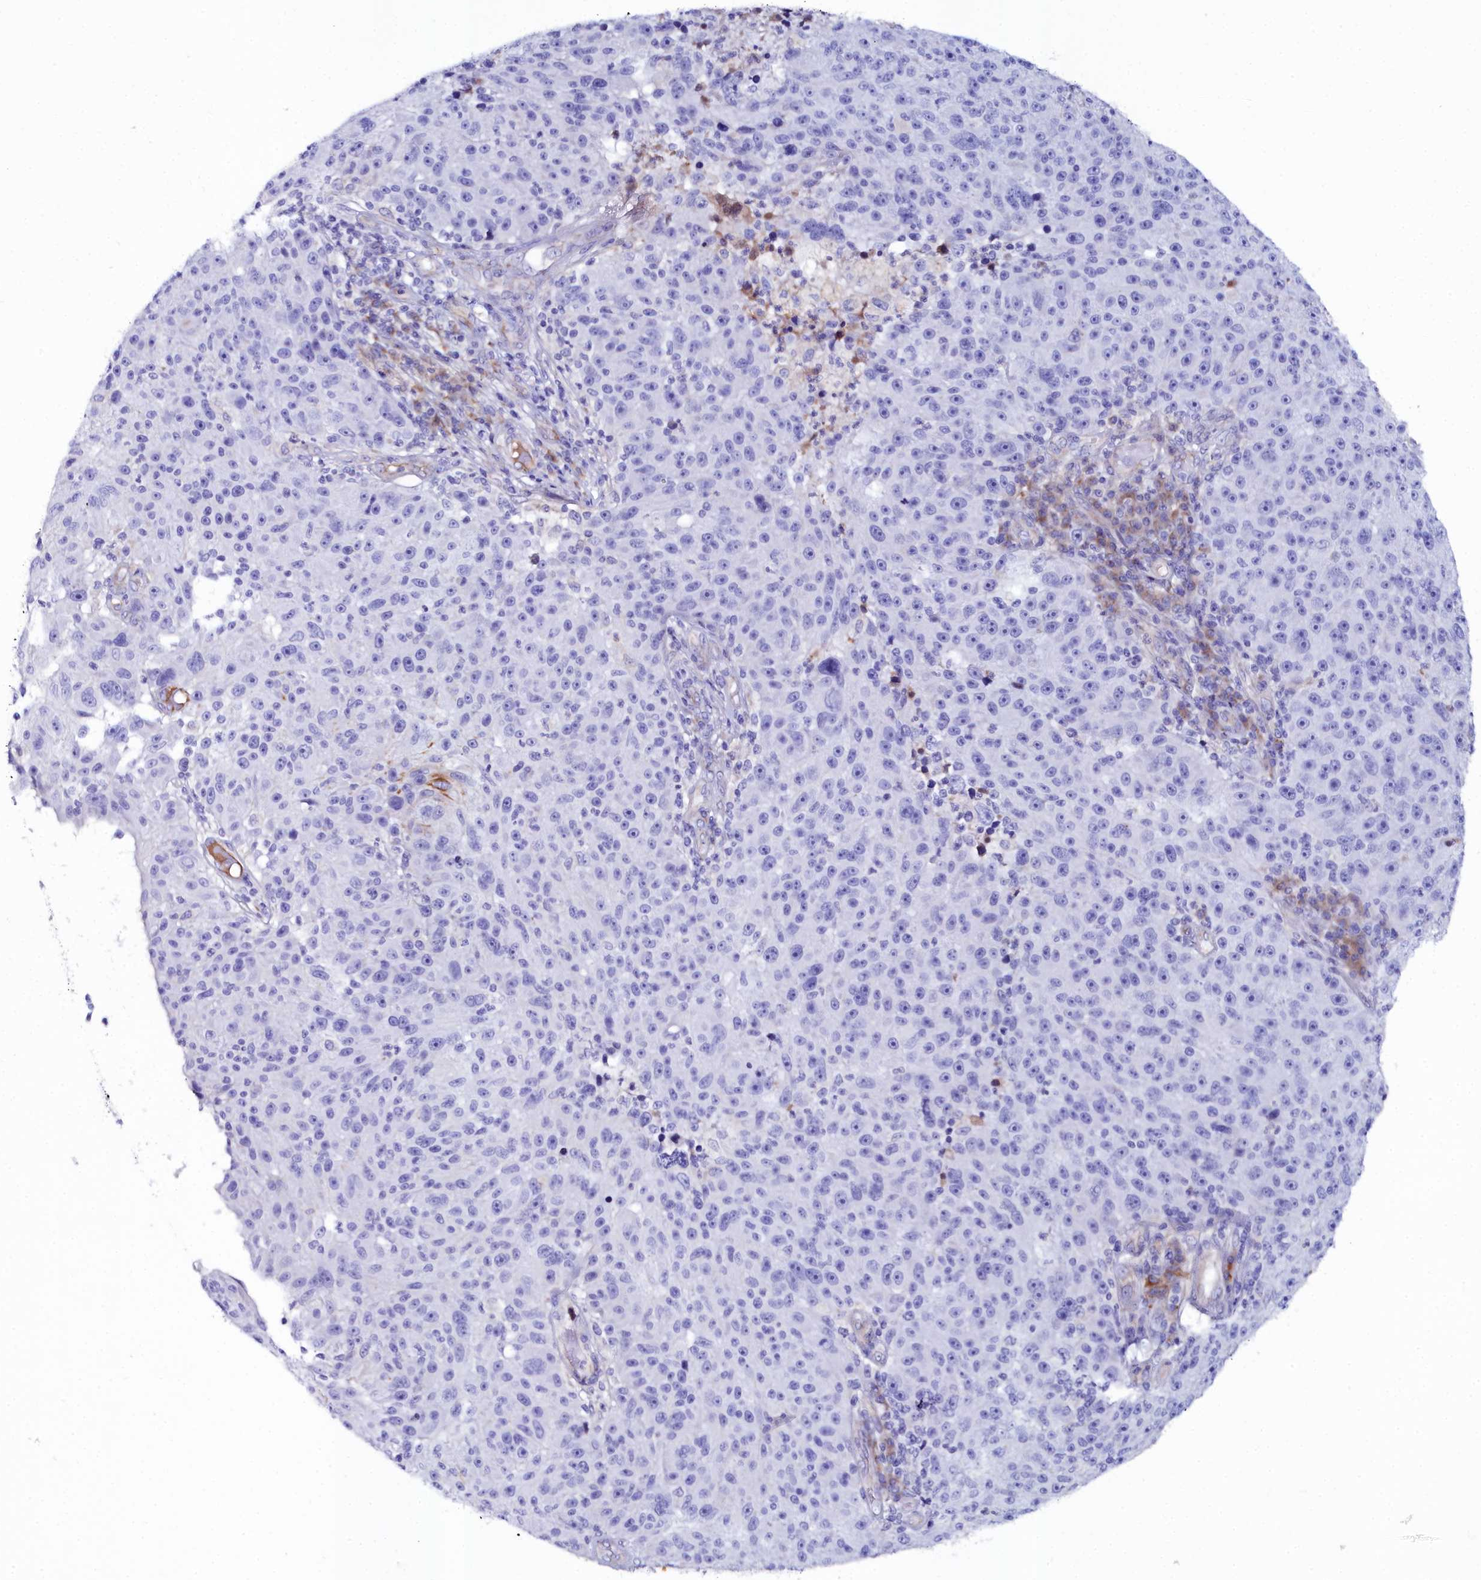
{"staining": {"intensity": "negative", "quantity": "none", "location": "none"}, "tissue": "melanoma", "cell_type": "Tumor cells", "image_type": "cancer", "snomed": [{"axis": "morphology", "description": "Malignant melanoma, NOS"}, {"axis": "topography", "description": "Skin"}], "caption": "A high-resolution histopathology image shows IHC staining of malignant melanoma, which reveals no significant expression in tumor cells. Nuclei are stained in blue.", "gene": "SLC49A3", "patient": {"sex": "male", "age": 53}}